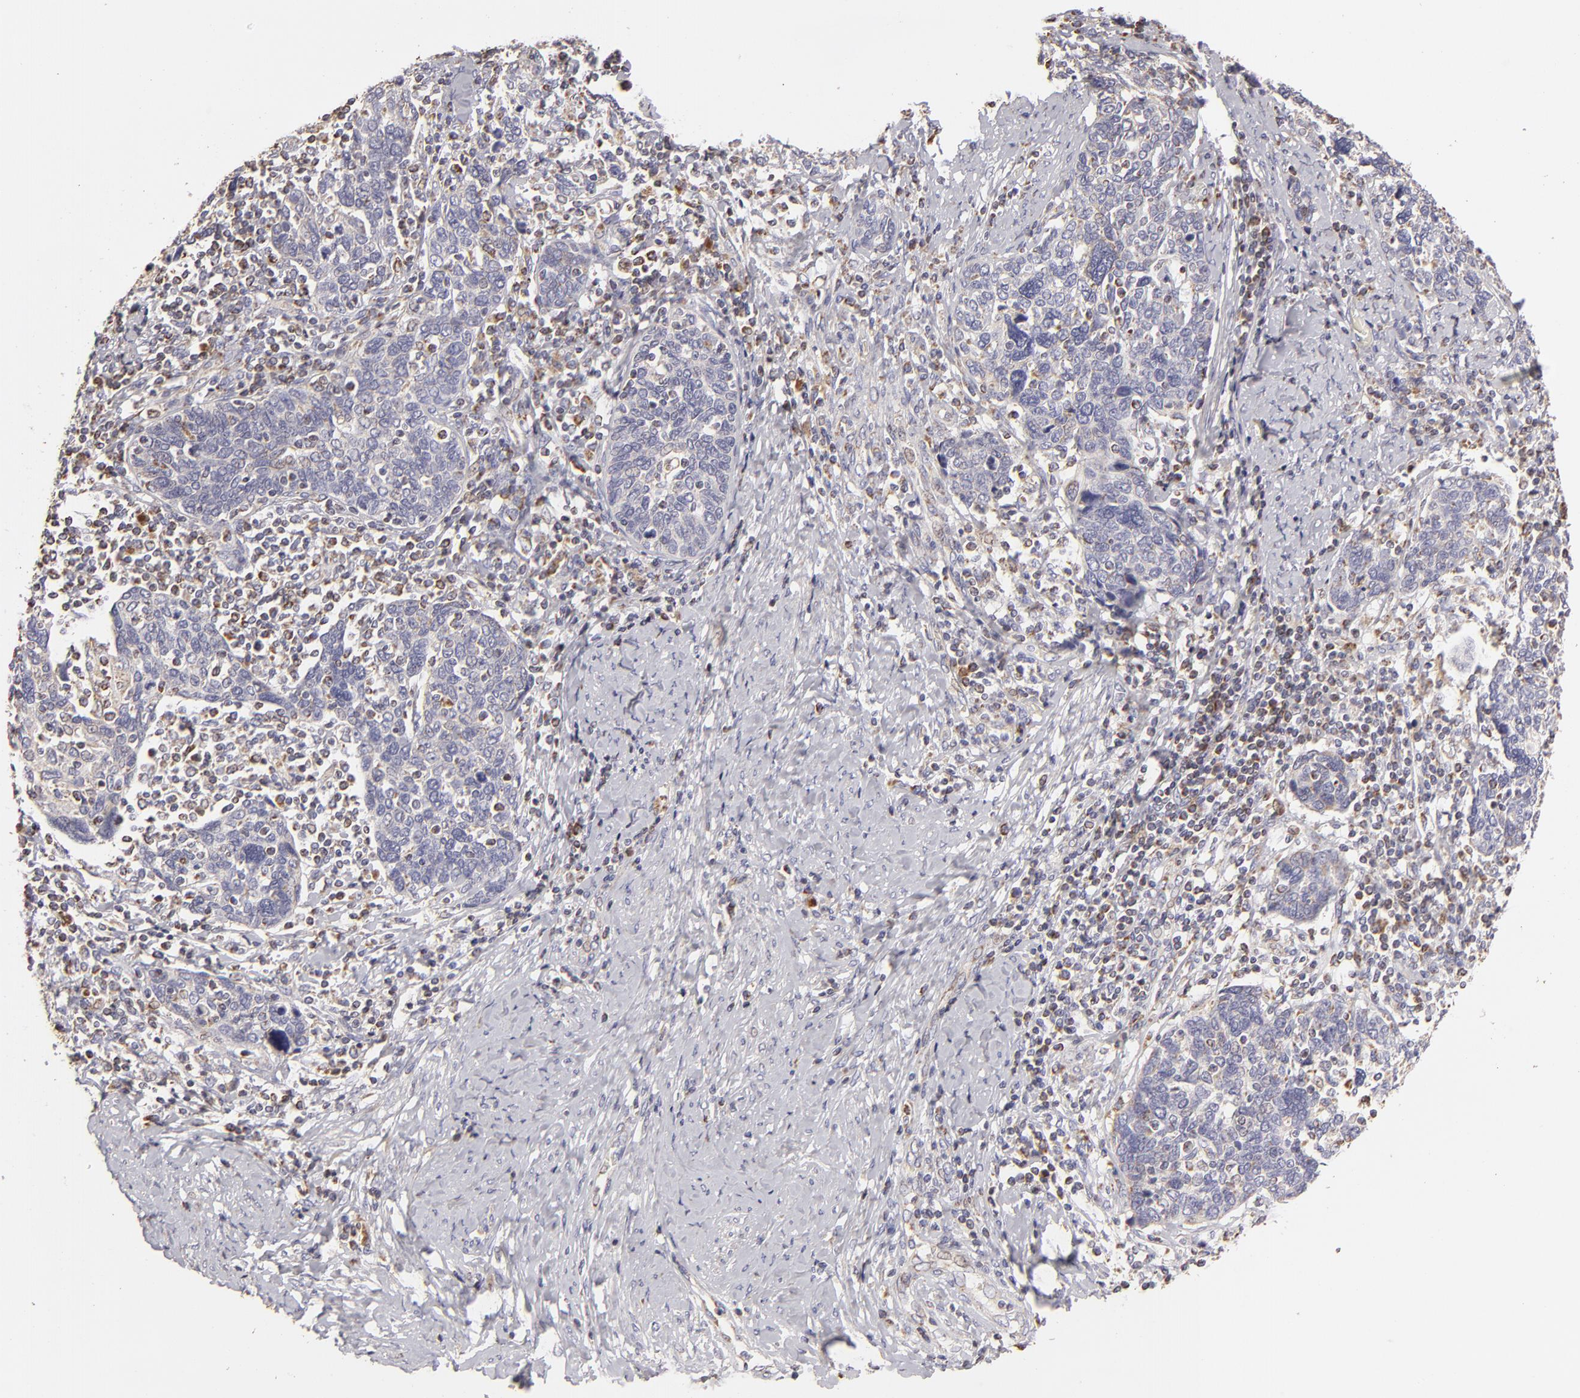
{"staining": {"intensity": "weak", "quantity": ">75%", "location": "cytoplasmic/membranous"}, "tissue": "cervical cancer", "cell_type": "Tumor cells", "image_type": "cancer", "snomed": [{"axis": "morphology", "description": "Squamous cell carcinoma, NOS"}, {"axis": "topography", "description": "Cervix"}], "caption": "Immunohistochemical staining of human cervical cancer demonstrates low levels of weak cytoplasmic/membranous protein expression in approximately >75% of tumor cells.", "gene": "CFB", "patient": {"sex": "female", "age": 41}}